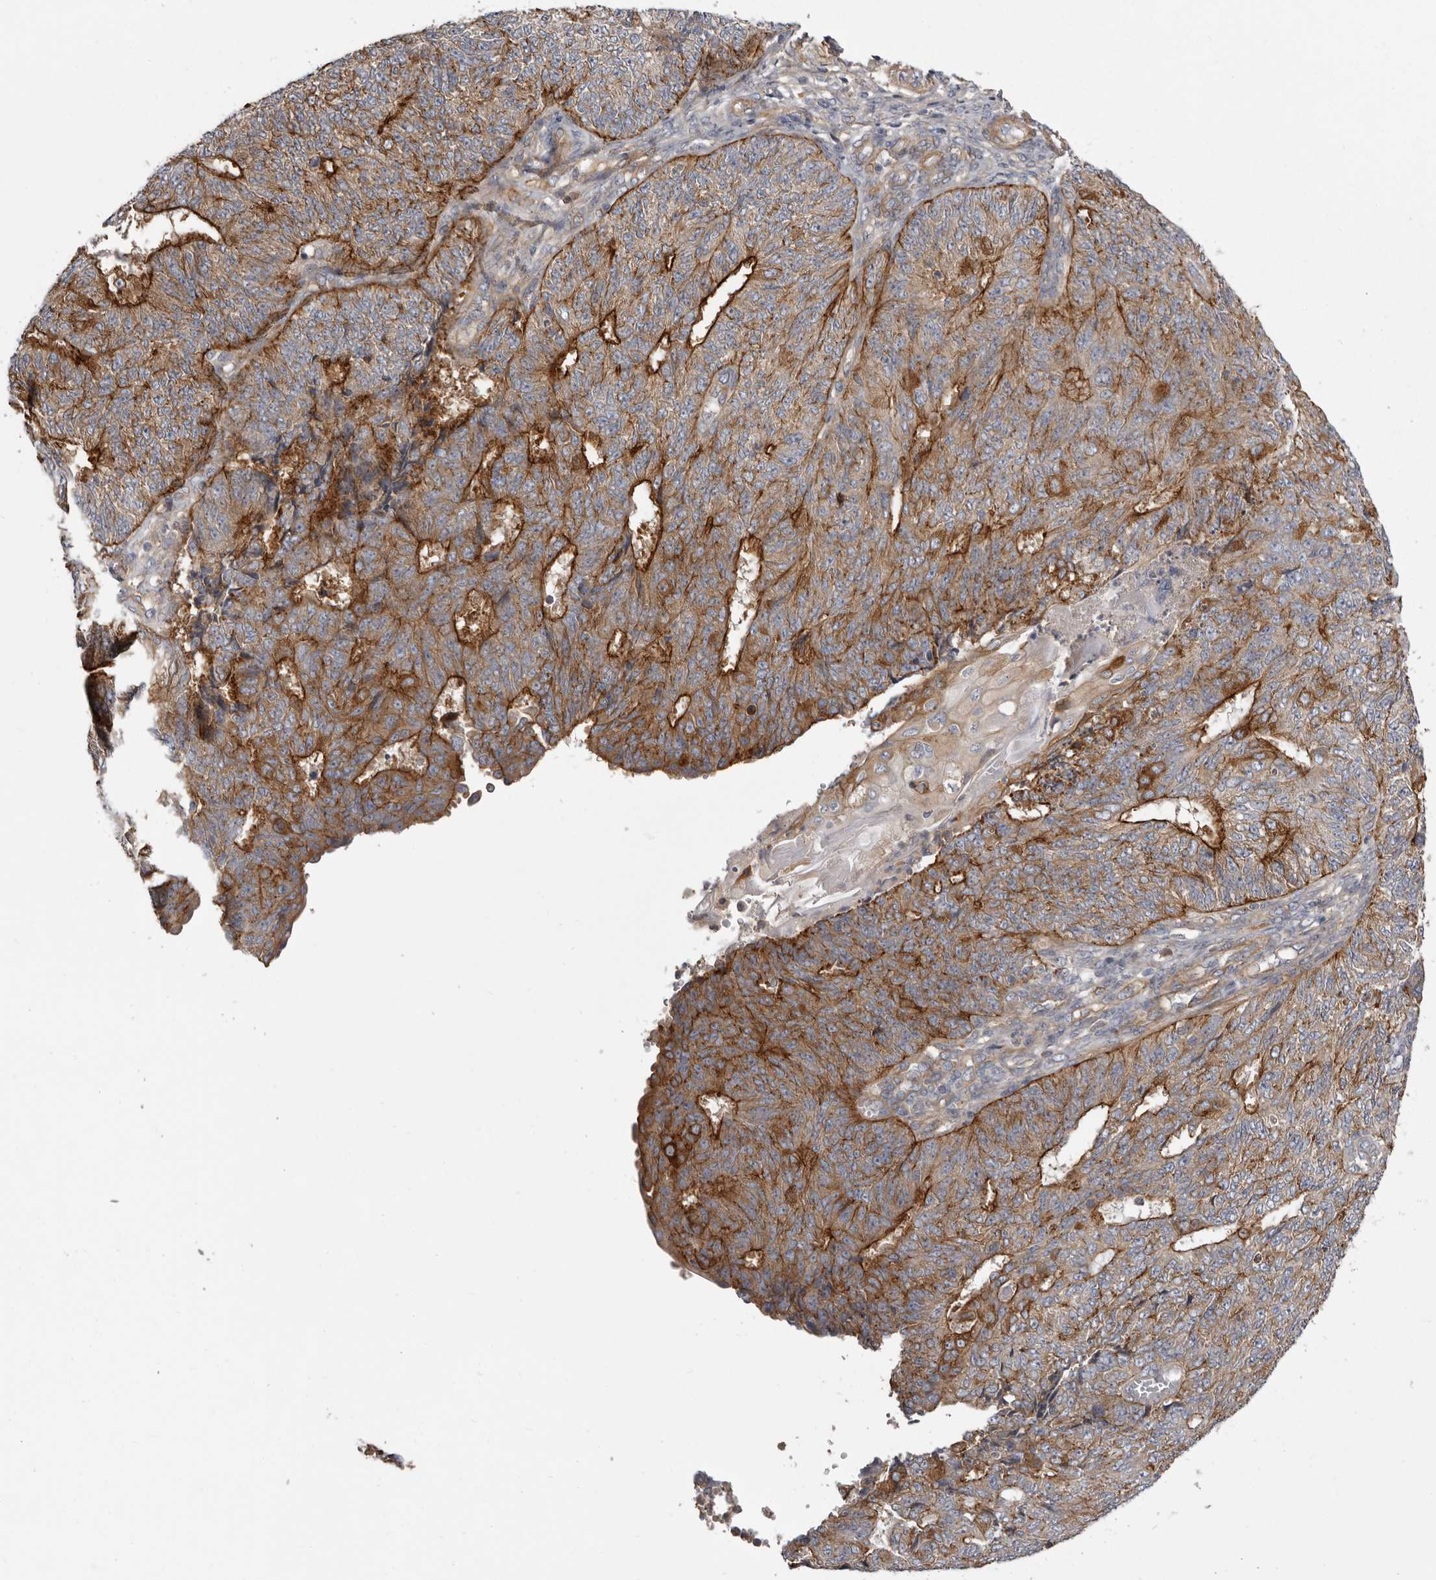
{"staining": {"intensity": "strong", "quantity": ">75%", "location": "cytoplasmic/membranous"}, "tissue": "endometrial cancer", "cell_type": "Tumor cells", "image_type": "cancer", "snomed": [{"axis": "morphology", "description": "Adenocarcinoma, NOS"}, {"axis": "topography", "description": "Endometrium"}], "caption": "About >75% of tumor cells in human endometrial cancer reveal strong cytoplasmic/membranous protein expression as visualized by brown immunohistochemical staining.", "gene": "ENAH", "patient": {"sex": "female", "age": 32}}